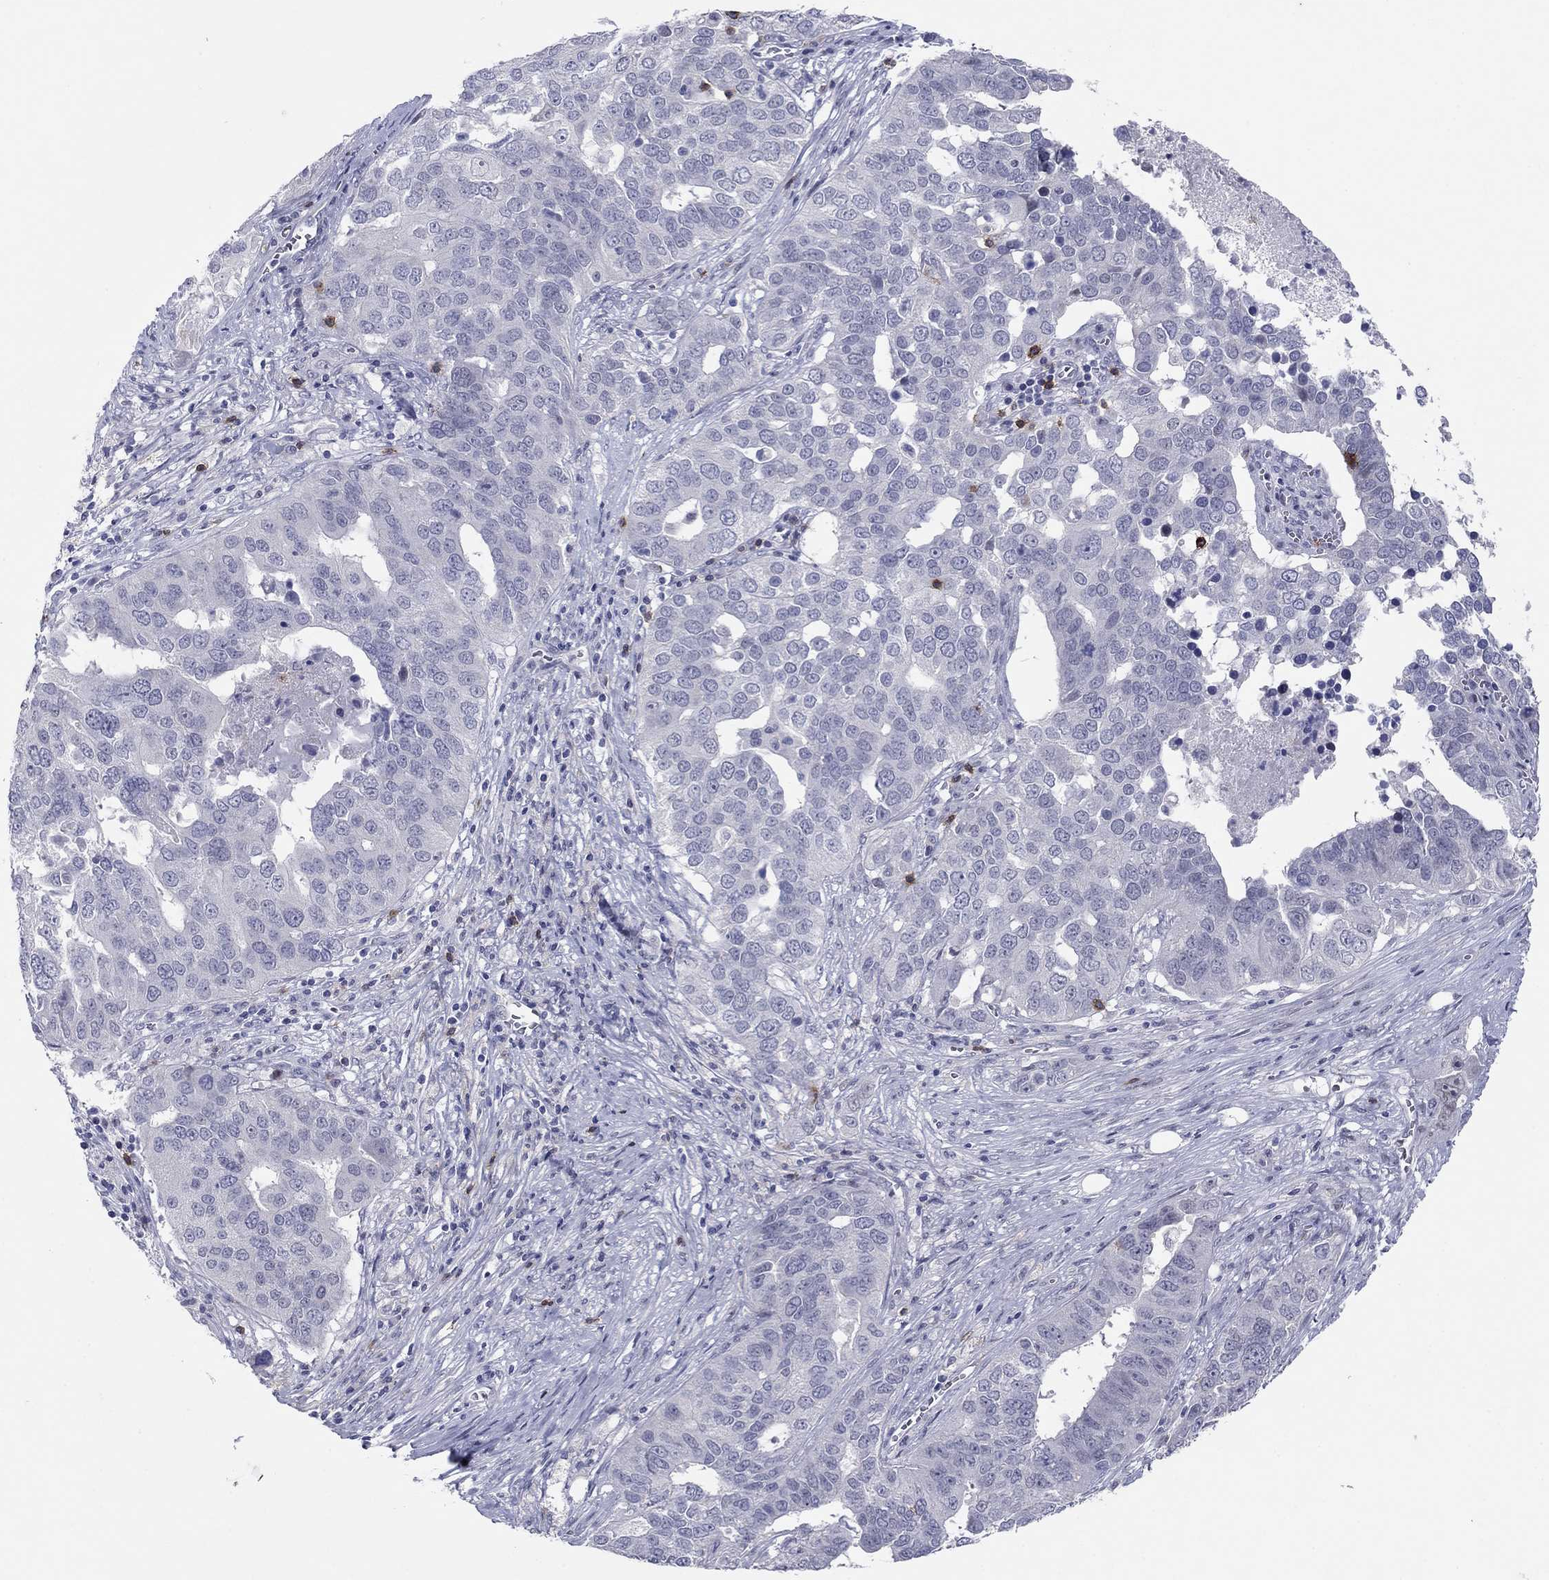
{"staining": {"intensity": "negative", "quantity": "none", "location": "none"}, "tissue": "ovarian cancer", "cell_type": "Tumor cells", "image_type": "cancer", "snomed": [{"axis": "morphology", "description": "Carcinoma, endometroid"}, {"axis": "topography", "description": "Soft tissue"}, {"axis": "topography", "description": "Ovary"}], "caption": "IHC photomicrograph of neoplastic tissue: human ovarian cancer stained with DAB reveals no significant protein expression in tumor cells.", "gene": "ITGAE", "patient": {"sex": "female", "age": 52}}